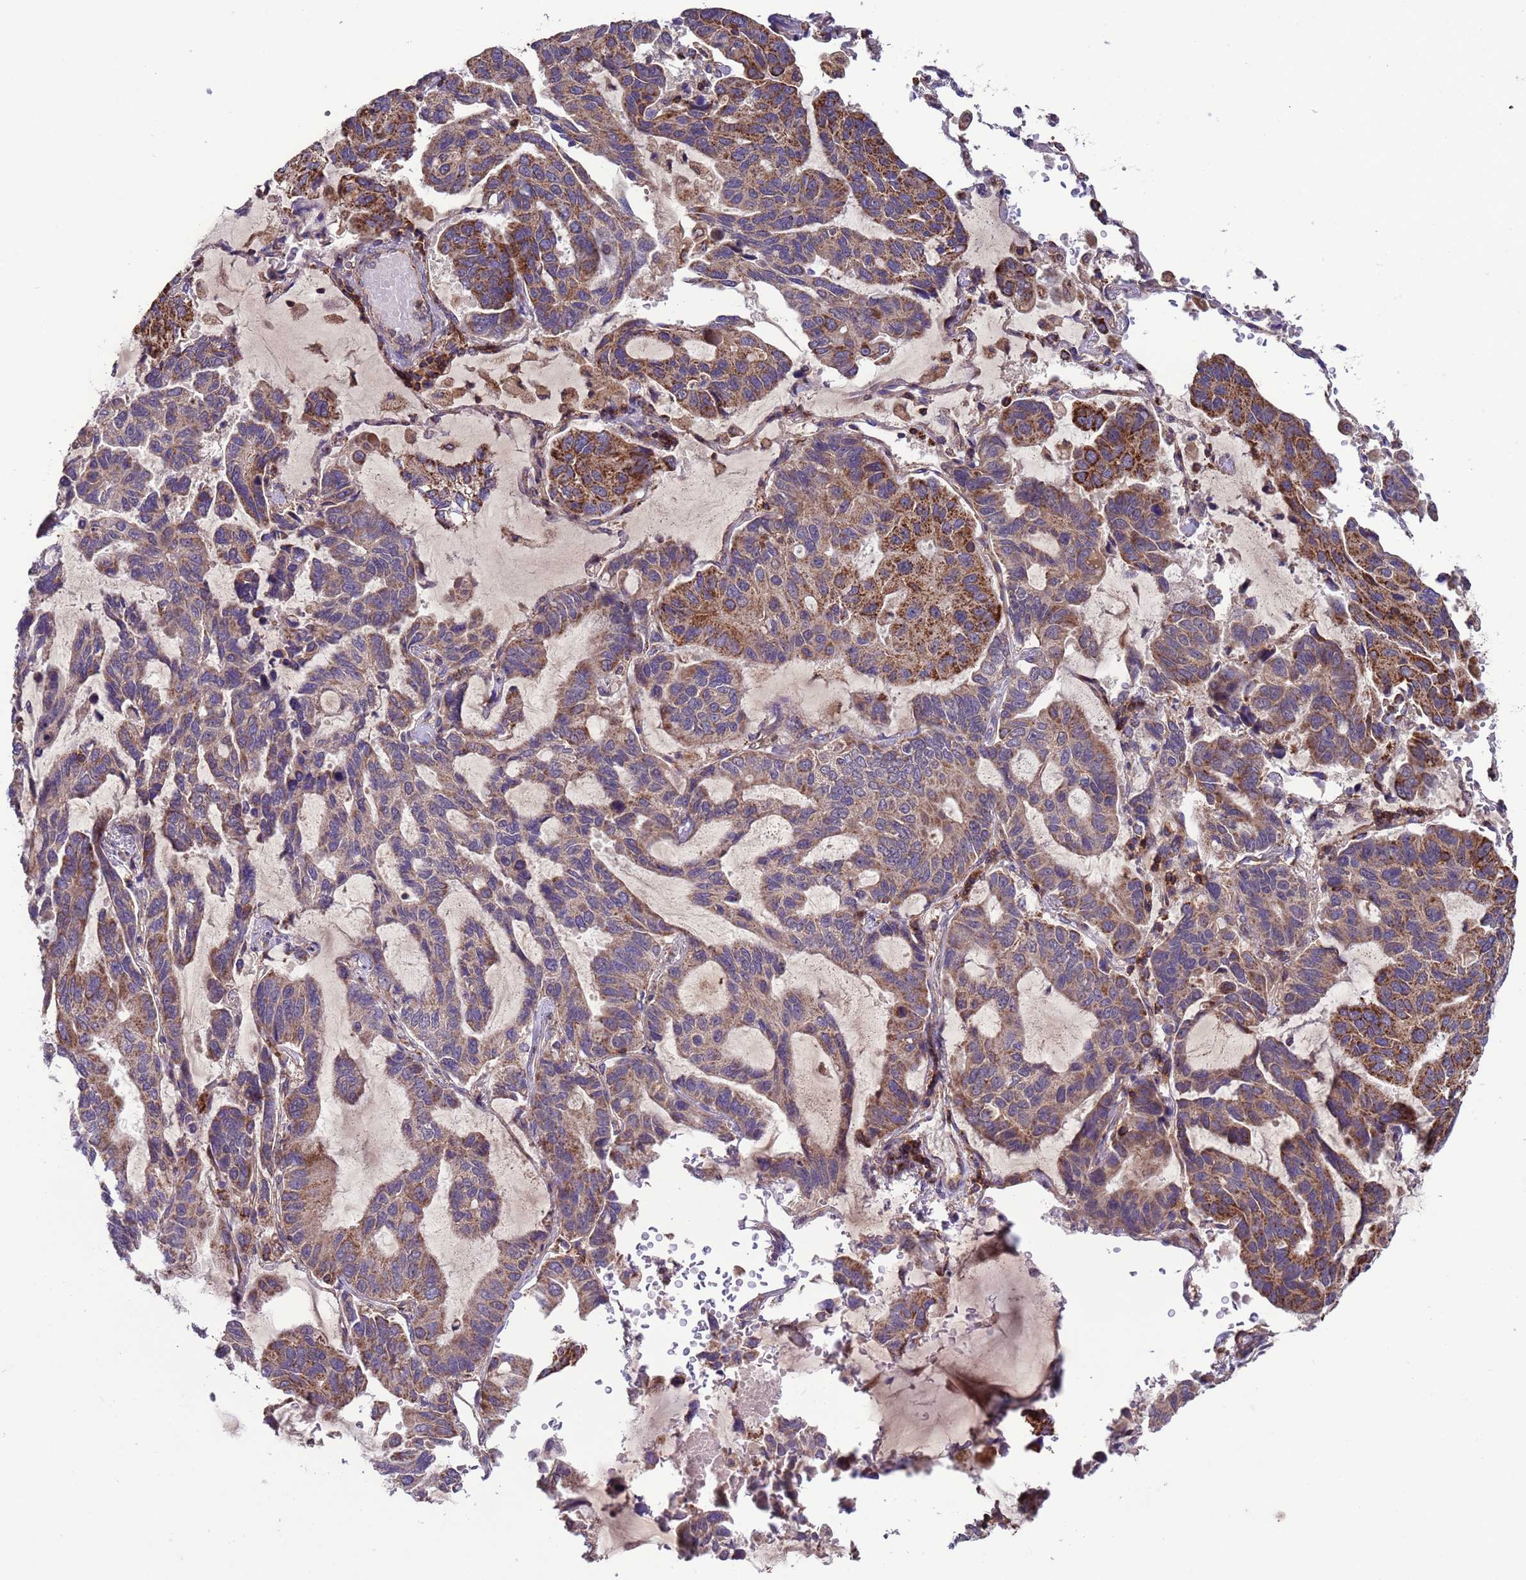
{"staining": {"intensity": "moderate", "quantity": ">75%", "location": "cytoplasmic/membranous"}, "tissue": "lung cancer", "cell_type": "Tumor cells", "image_type": "cancer", "snomed": [{"axis": "morphology", "description": "Adenocarcinoma, NOS"}, {"axis": "topography", "description": "Lung"}], "caption": "A medium amount of moderate cytoplasmic/membranous staining is appreciated in approximately >75% of tumor cells in lung cancer tissue.", "gene": "ACAD8", "patient": {"sex": "male", "age": 64}}